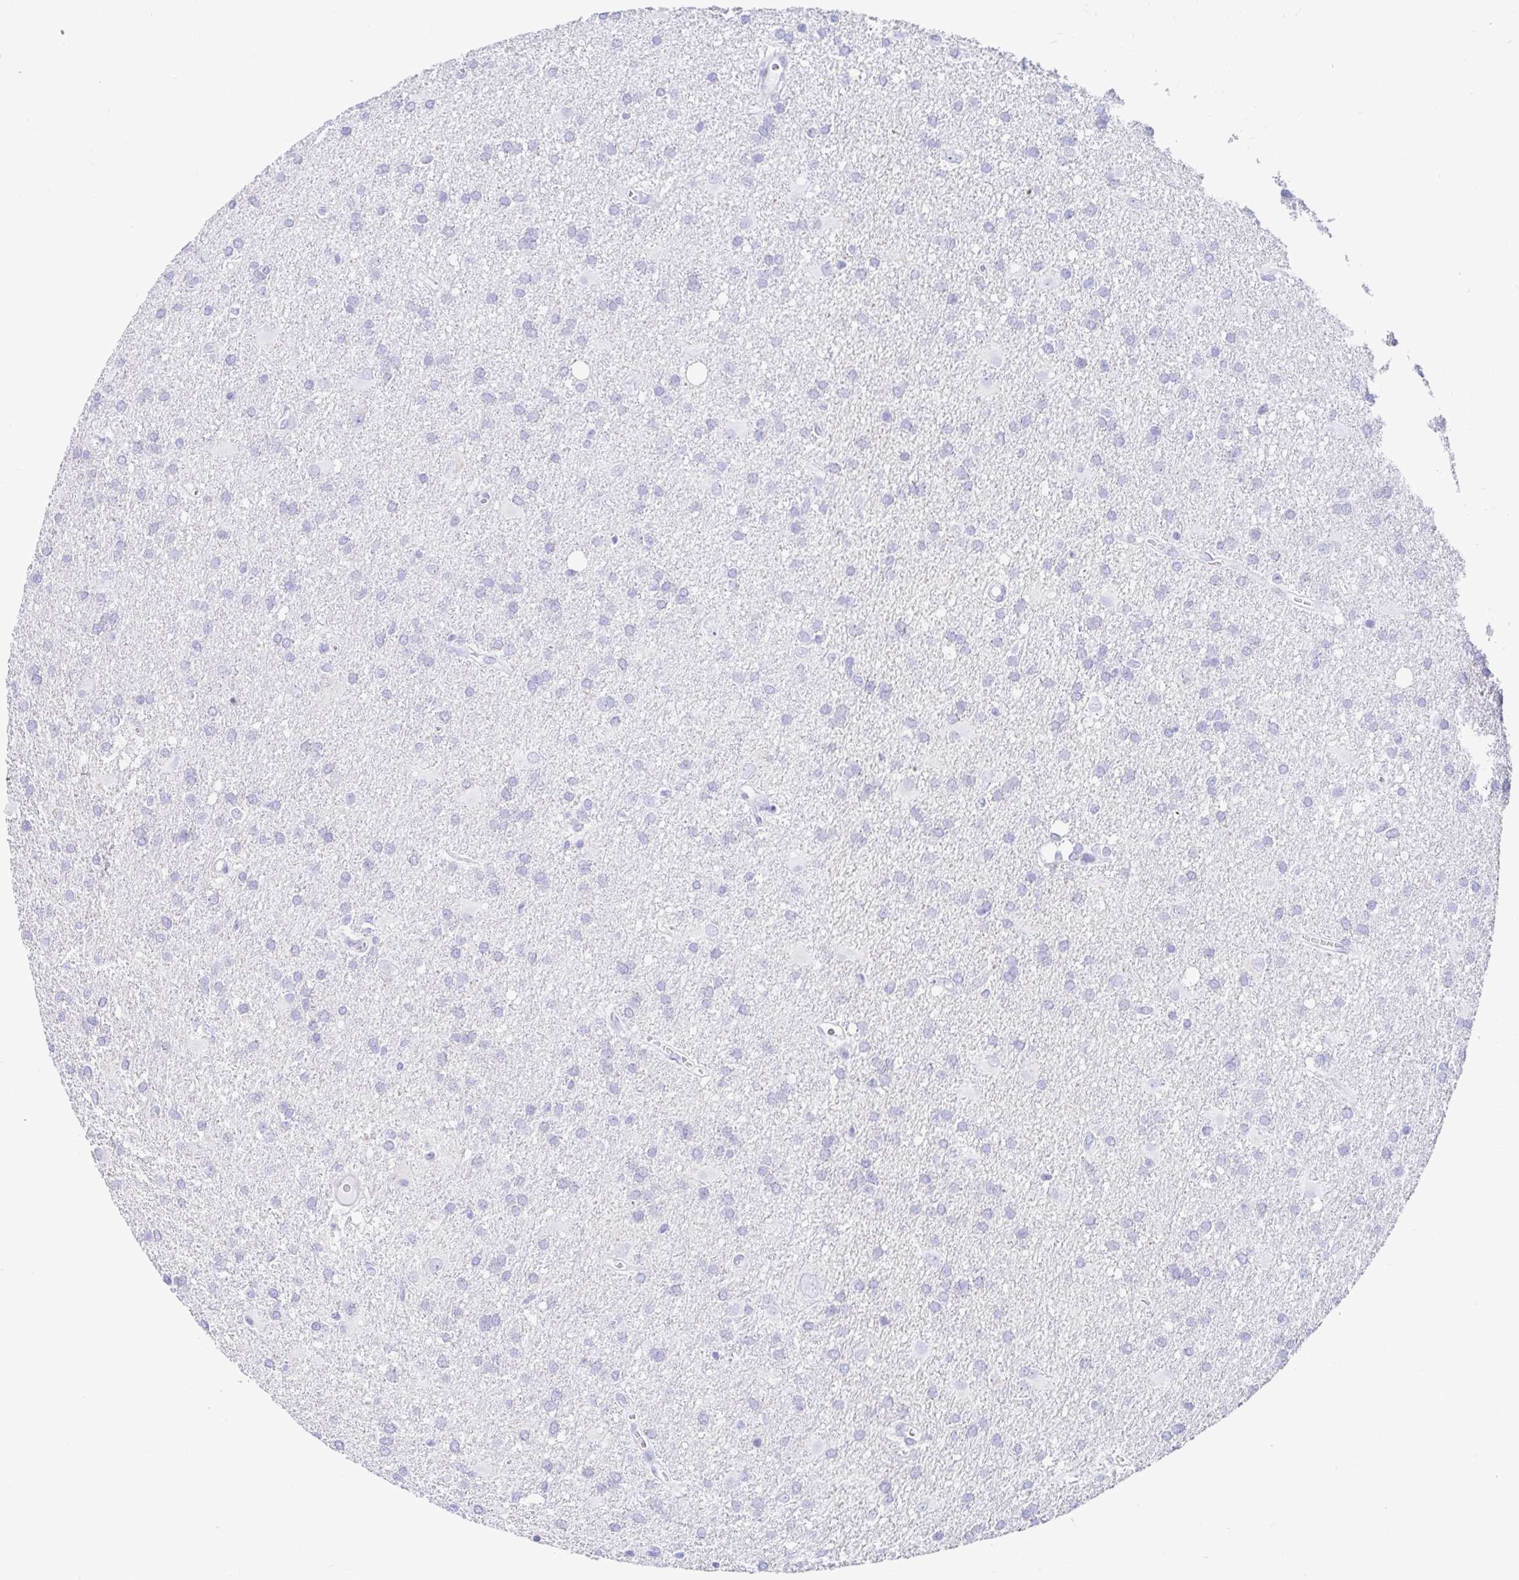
{"staining": {"intensity": "negative", "quantity": "none", "location": "none"}, "tissue": "glioma", "cell_type": "Tumor cells", "image_type": "cancer", "snomed": [{"axis": "morphology", "description": "Glioma, malignant, Low grade"}, {"axis": "topography", "description": "Brain"}], "caption": "High magnification brightfield microscopy of low-grade glioma (malignant) stained with DAB (brown) and counterstained with hematoxylin (blue): tumor cells show no significant positivity.", "gene": "C4orf17", "patient": {"sex": "male", "age": 66}}